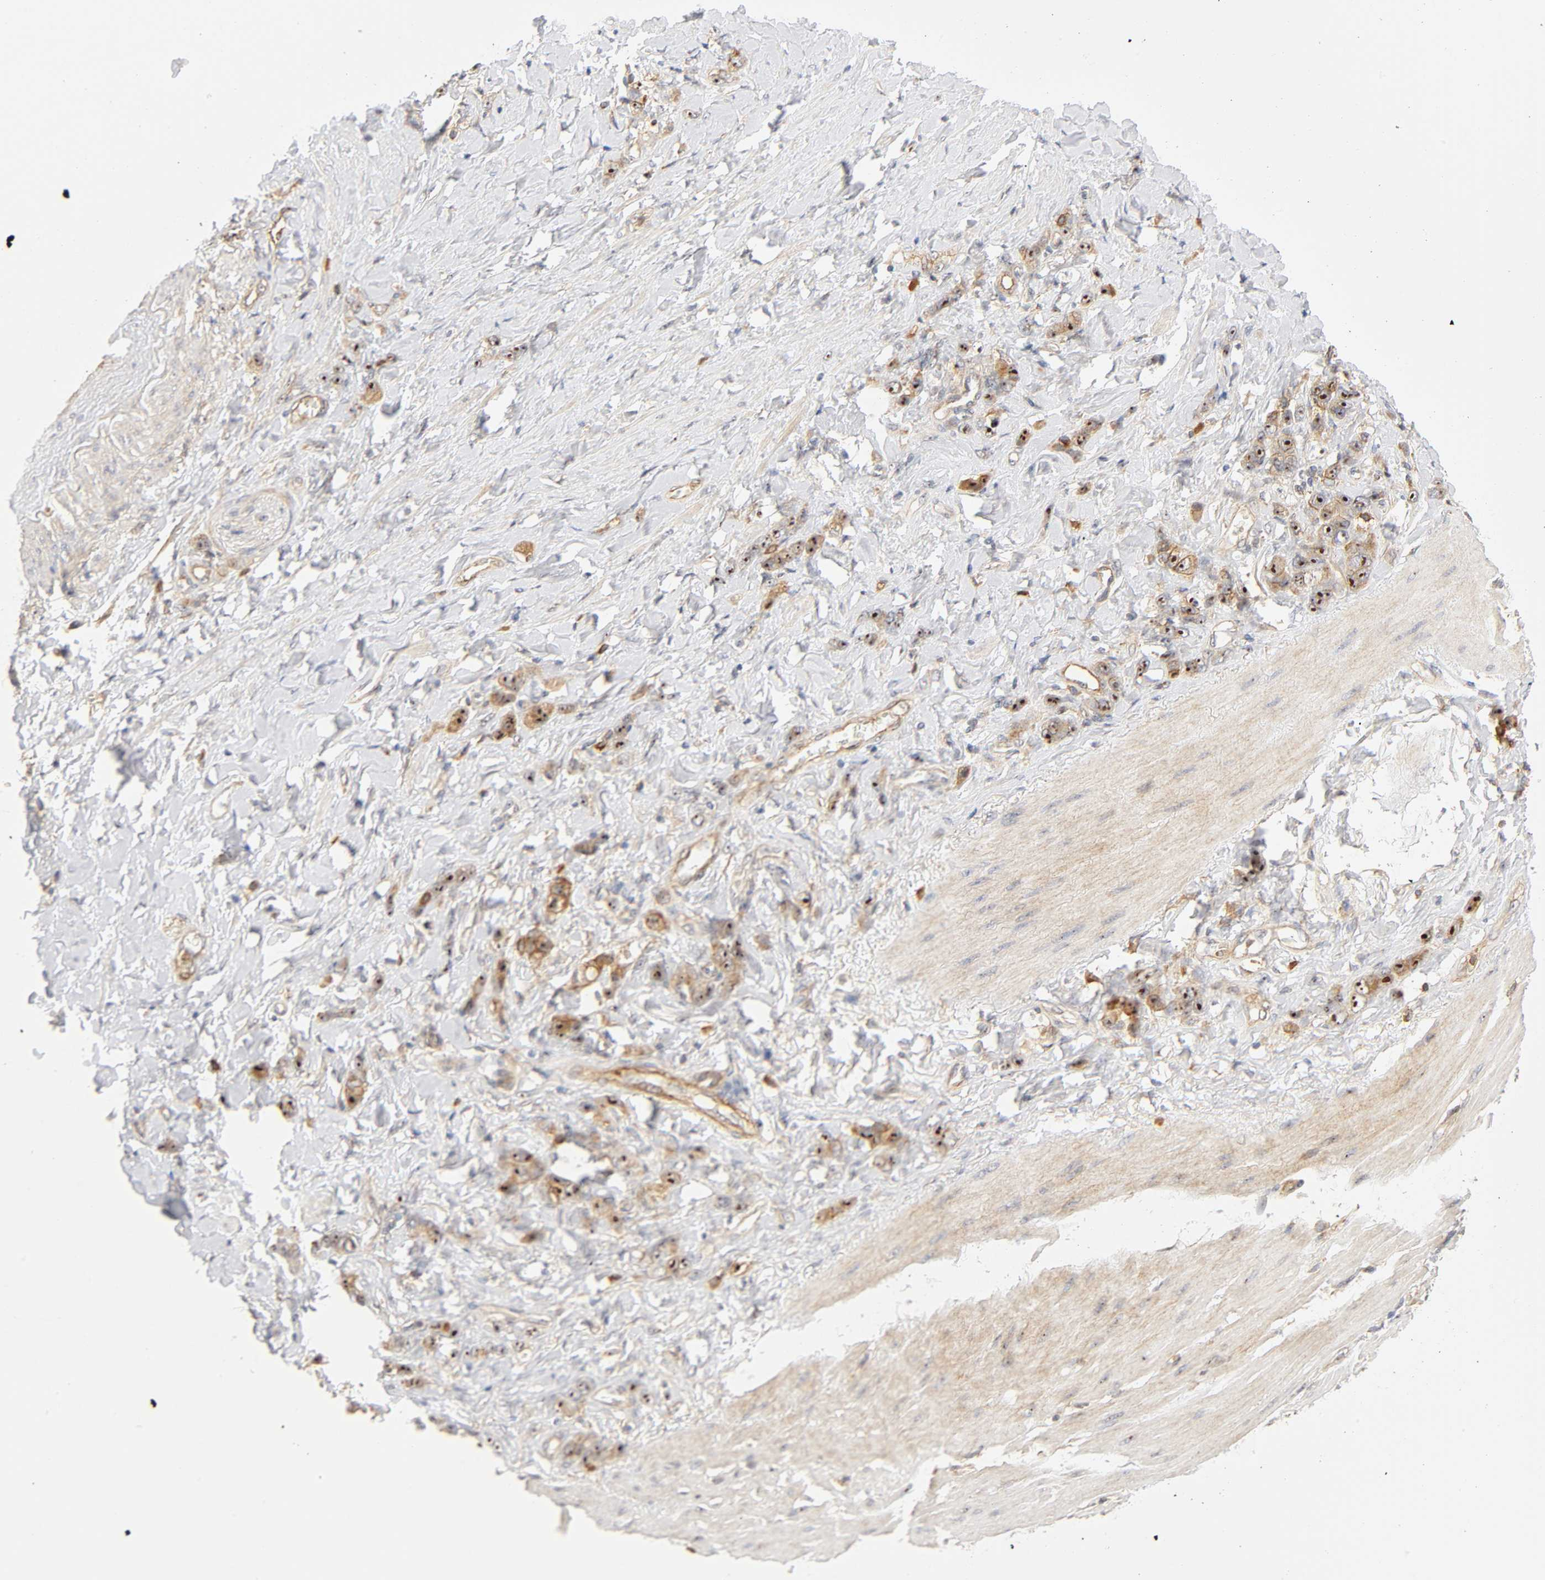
{"staining": {"intensity": "strong", "quantity": ">75%", "location": "cytoplasmic/membranous,nuclear"}, "tissue": "stomach cancer", "cell_type": "Tumor cells", "image_type": "cancer", "snomed": [{"axis": "morphology", "description": "Normal tissue, NOS"}, {"axis": "morphology", "description": "Adenocarcinoma, NOS"}, {"axis": "topography", "description": "Stomach"}], "caption": "Approximately >75% of tumor cells in human adenocarcinoma (stomach) exhibit strong cytoplasmic/membranous and nuclear protein staining as visualized by brown immunohistochemical staining.", "gene": "PLD1", "patient": {"sex": "male", "age": 82}}